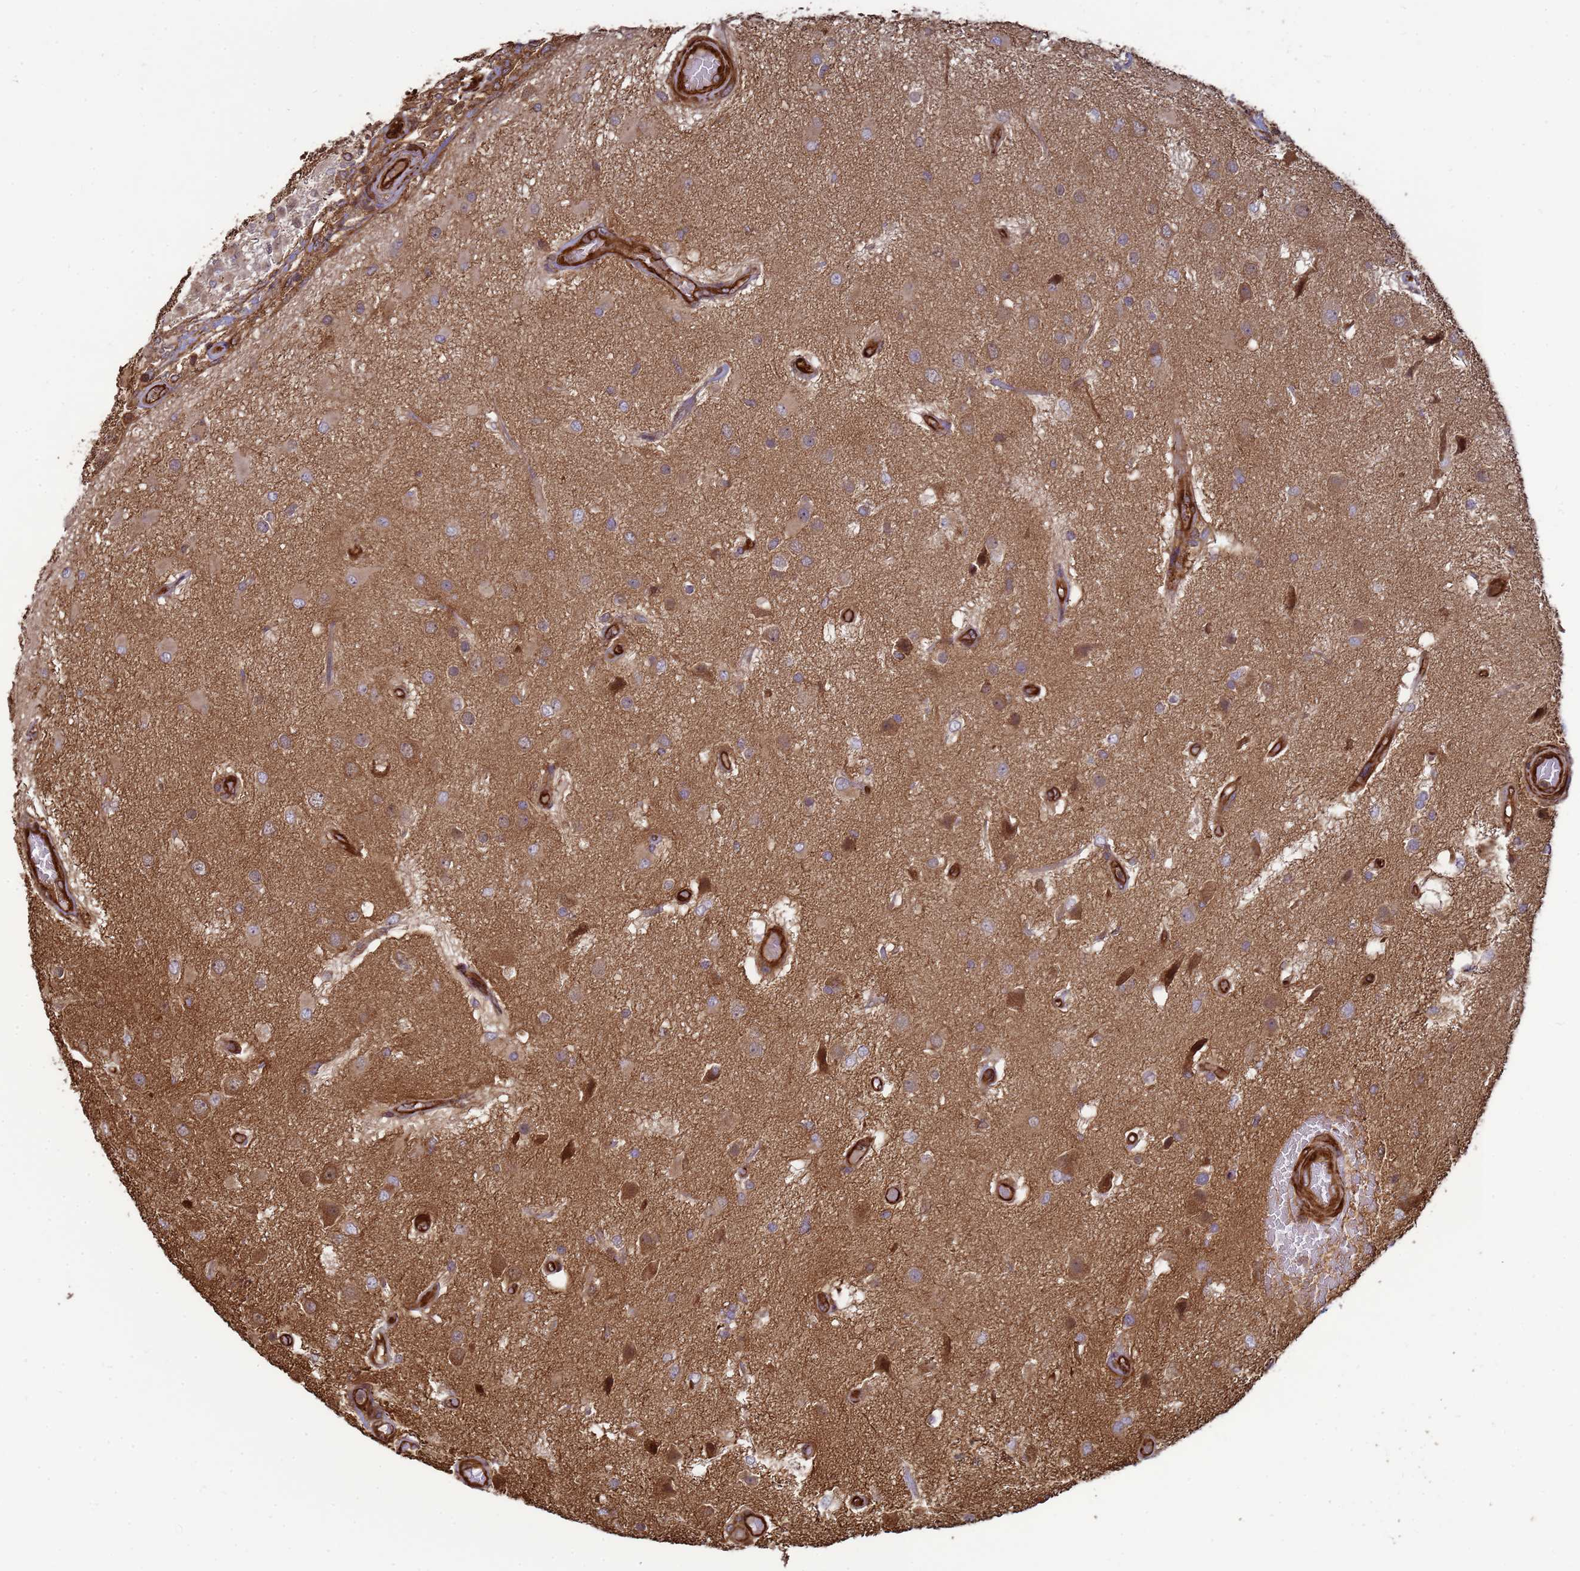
{"staining": {"intensity": "moderate", "quantity": ">75%", "location": "cytoplasmic/membranous"}, "tissue": "glioma", "cell_type": "Tumor cells", "image_type": "cancer", "snomed": [{"axis": "morphology", "description": "Glioma, malignant, High grade"}, {"axis": "morphology", "description": "Glioblastoma, NOS"}, {"axis": "topography", "description": "Brain"}], "caption": "Immunohistochemistry of glioma reveals medium levels of moderate cytoplasmic/membranous expression in approximately >75% of tumor cells.", "gene": "CNOT1", "patient": {"sex": "male", "age": 60}}